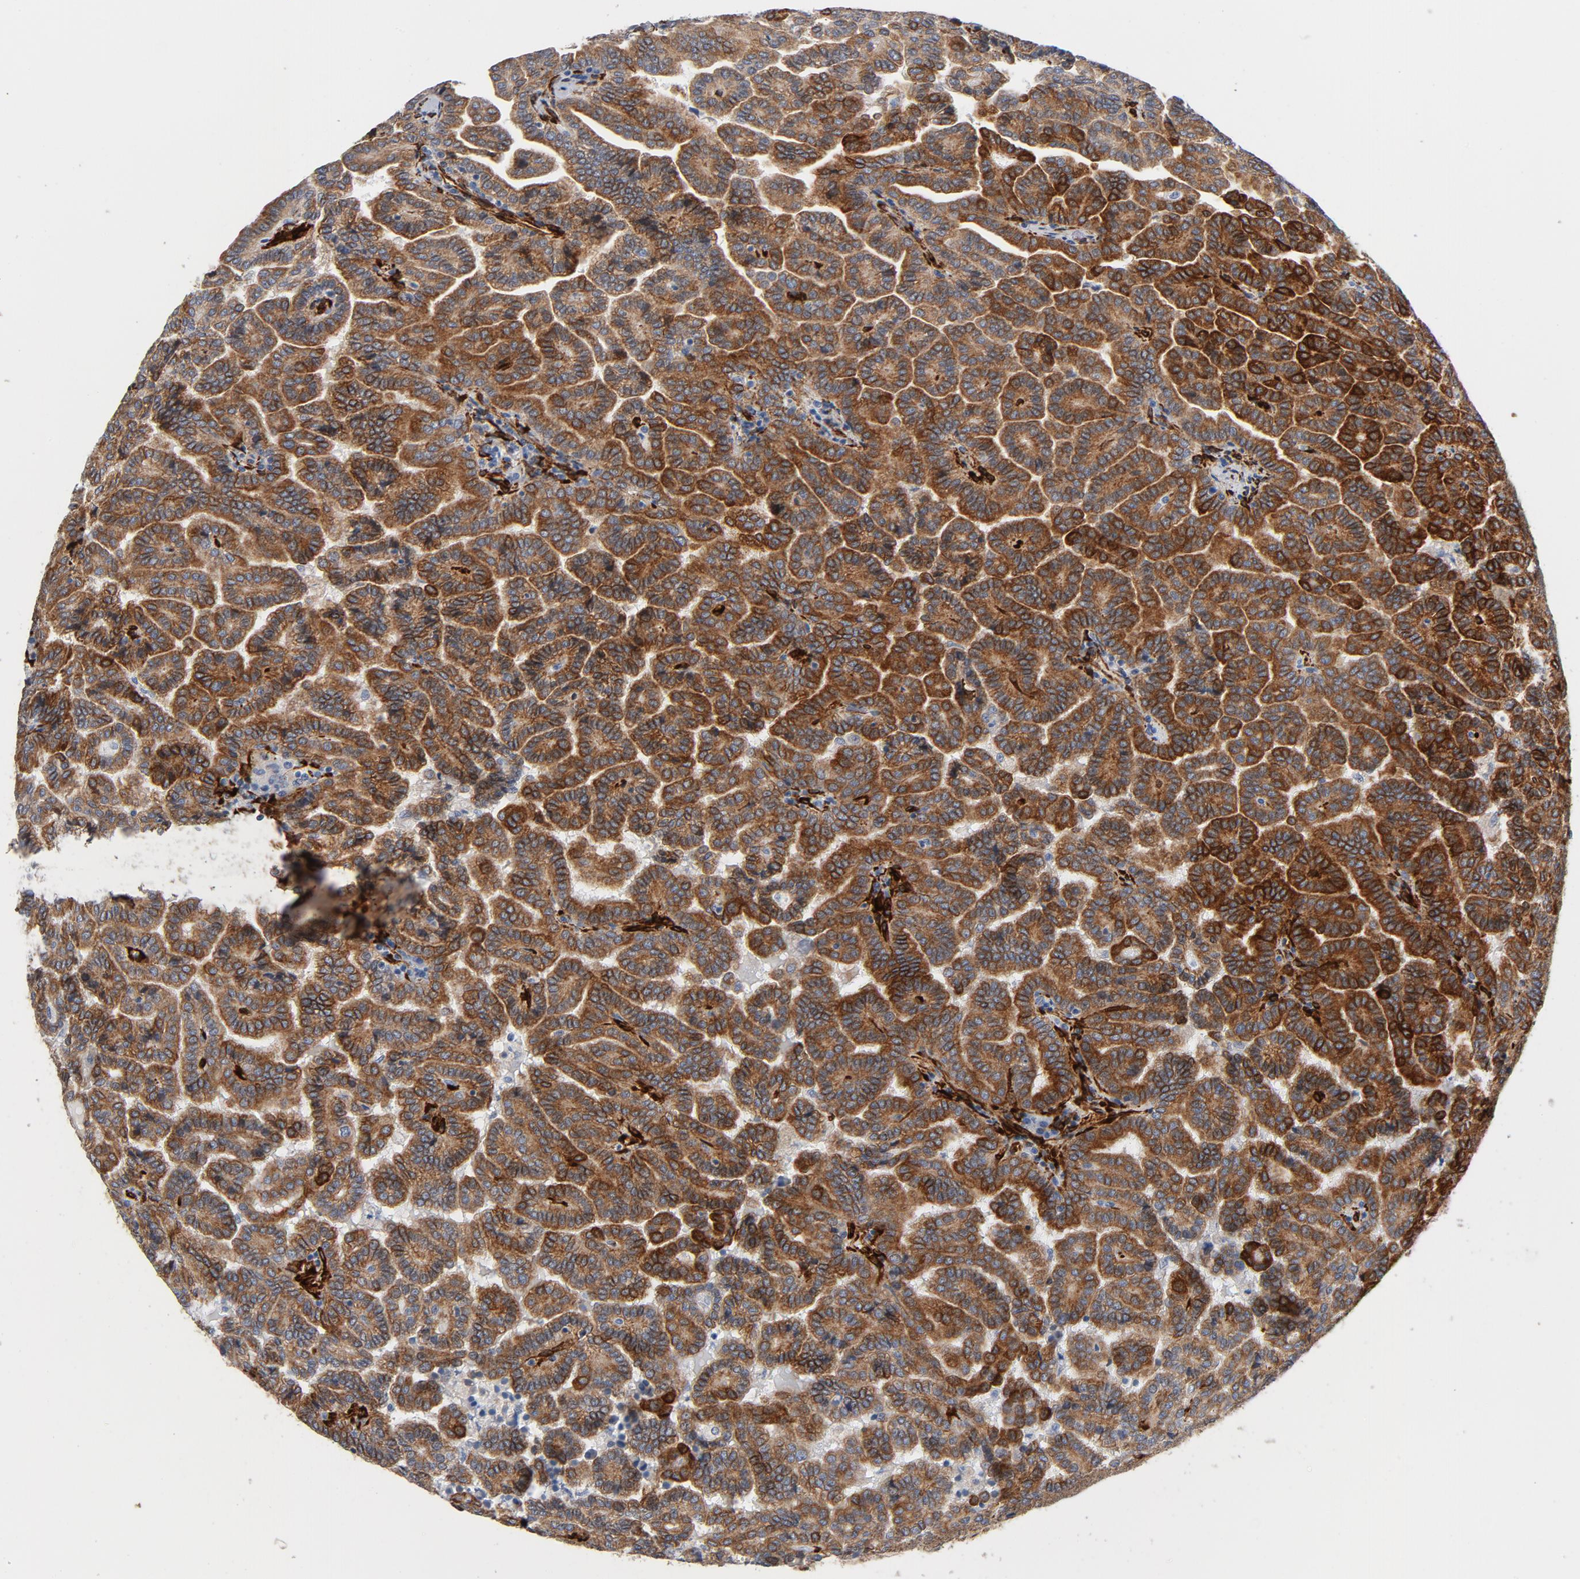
{"staining": {"intensity": "strong", "quantity": ">75%", "location": "cytoplasmic/membranous"}, "tissue": "renal cancer", "cell_type": "Tumor cells", "image_type": "cancer", "snomed": [{"axis": "morphology", "description": "Adenocarcinoma, NOS"}, {"axis": "topography", "description": "Kidney"}], "caption": "Immunohistochemical staining of human renal cancer demonstrates high levels of strong cytoplasmic/membranous positivity in approximately >75% of tumor cells. (DAB IHC with brightfield microscopy, high magnification).", "gene": "SERPINH1", "patient": {"sex": "male", "age": 61}}